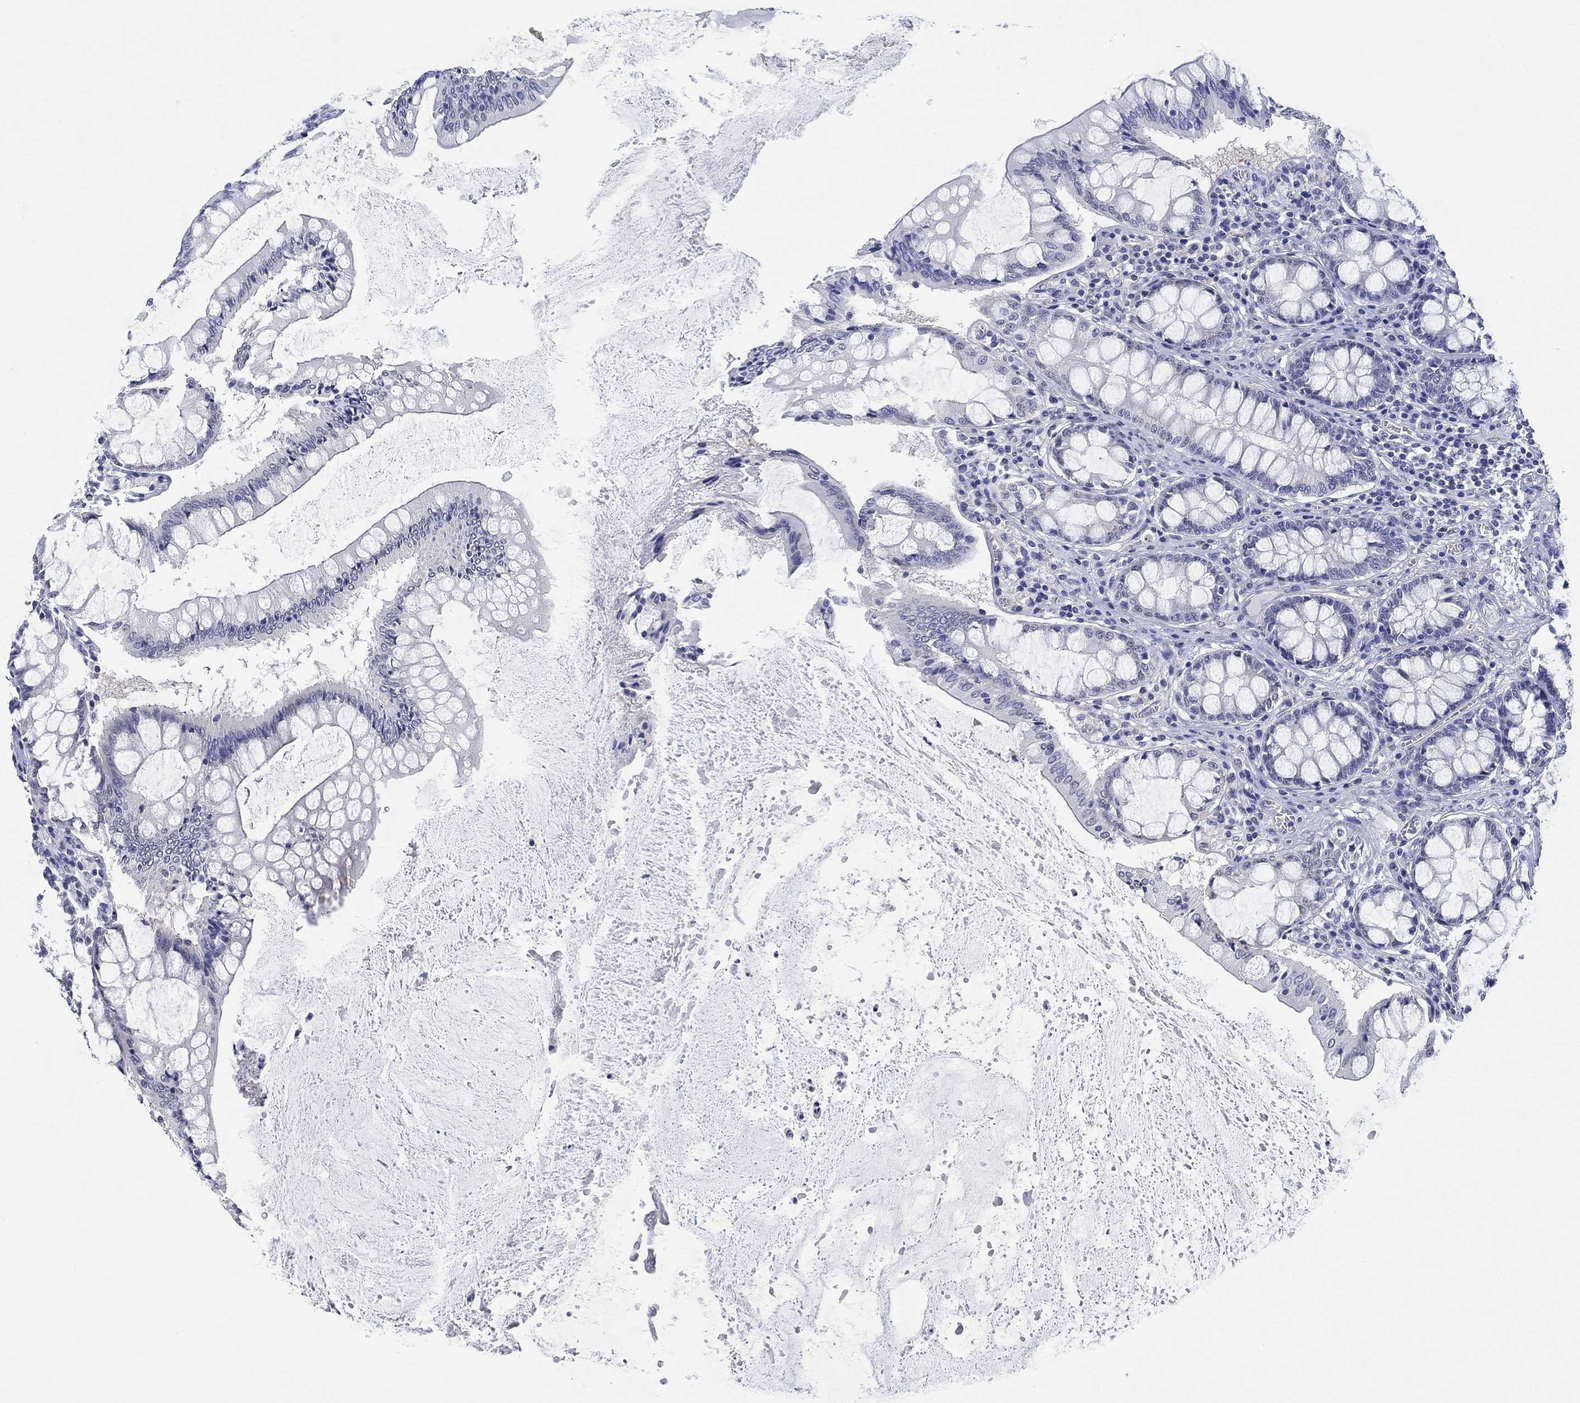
{"staining": {"intensity": "negative", "quantity": "none", "location": "none"}, "tissue": "colon", "cell_type": "Endothelial cells", "image_type": "normal", "snomed": [{"axis": "morphology", "description": "Normal tissue, NOS"}, {"axis": "topography", "description": "Colon"}], "caption": "Immunohistochemical staining of benign human colon exhibits no significant positivity in endothelial cells. (DAB (3,3'-diaminobenzidine) IHC visualized using brightfield microscopy, high magnification).", "gene": "OTUB2", "patient": {"sex": "female", "age": 65}}